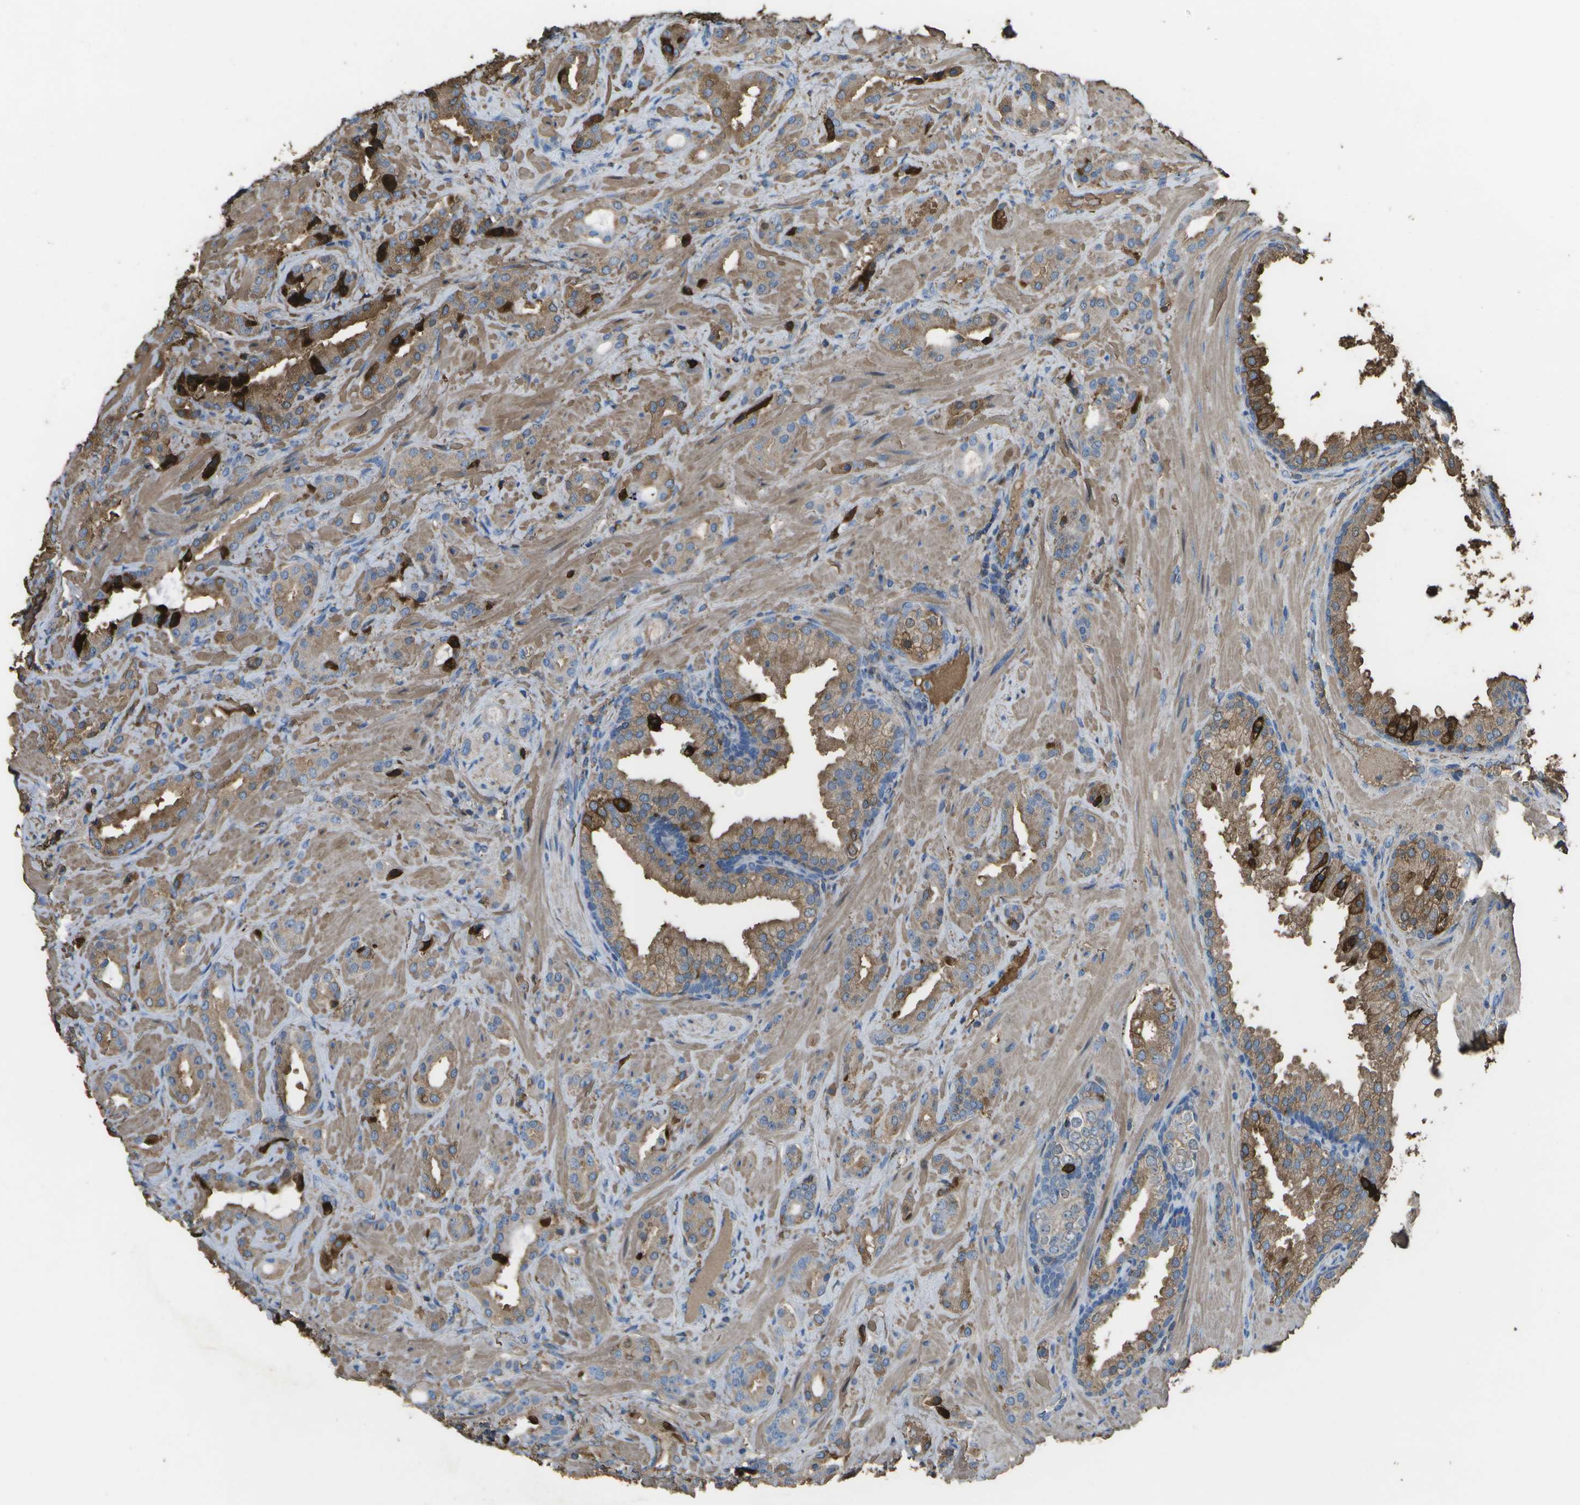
{"staining": {"intensity": "moderate", "quantity": ">75%", "location": "cytoplasmic/membranous"}, "tissue": "prostate cancer", "cell_type": "Tumor cells", "image_type": "cancer", "snomed": [{"axis": "morphology", "description": "Adenocarcinoma, High grade"}, {"axis": "topography", "description": "Prostate"}], "caption": "A brown stain shows moderate cytoplasmic/membranous expression of a protein in human high-grade adenocarcinoma (prostate) tumor cells.", "gene": "CYP4F11", "patient": {"sex": "male", "age": 64}}